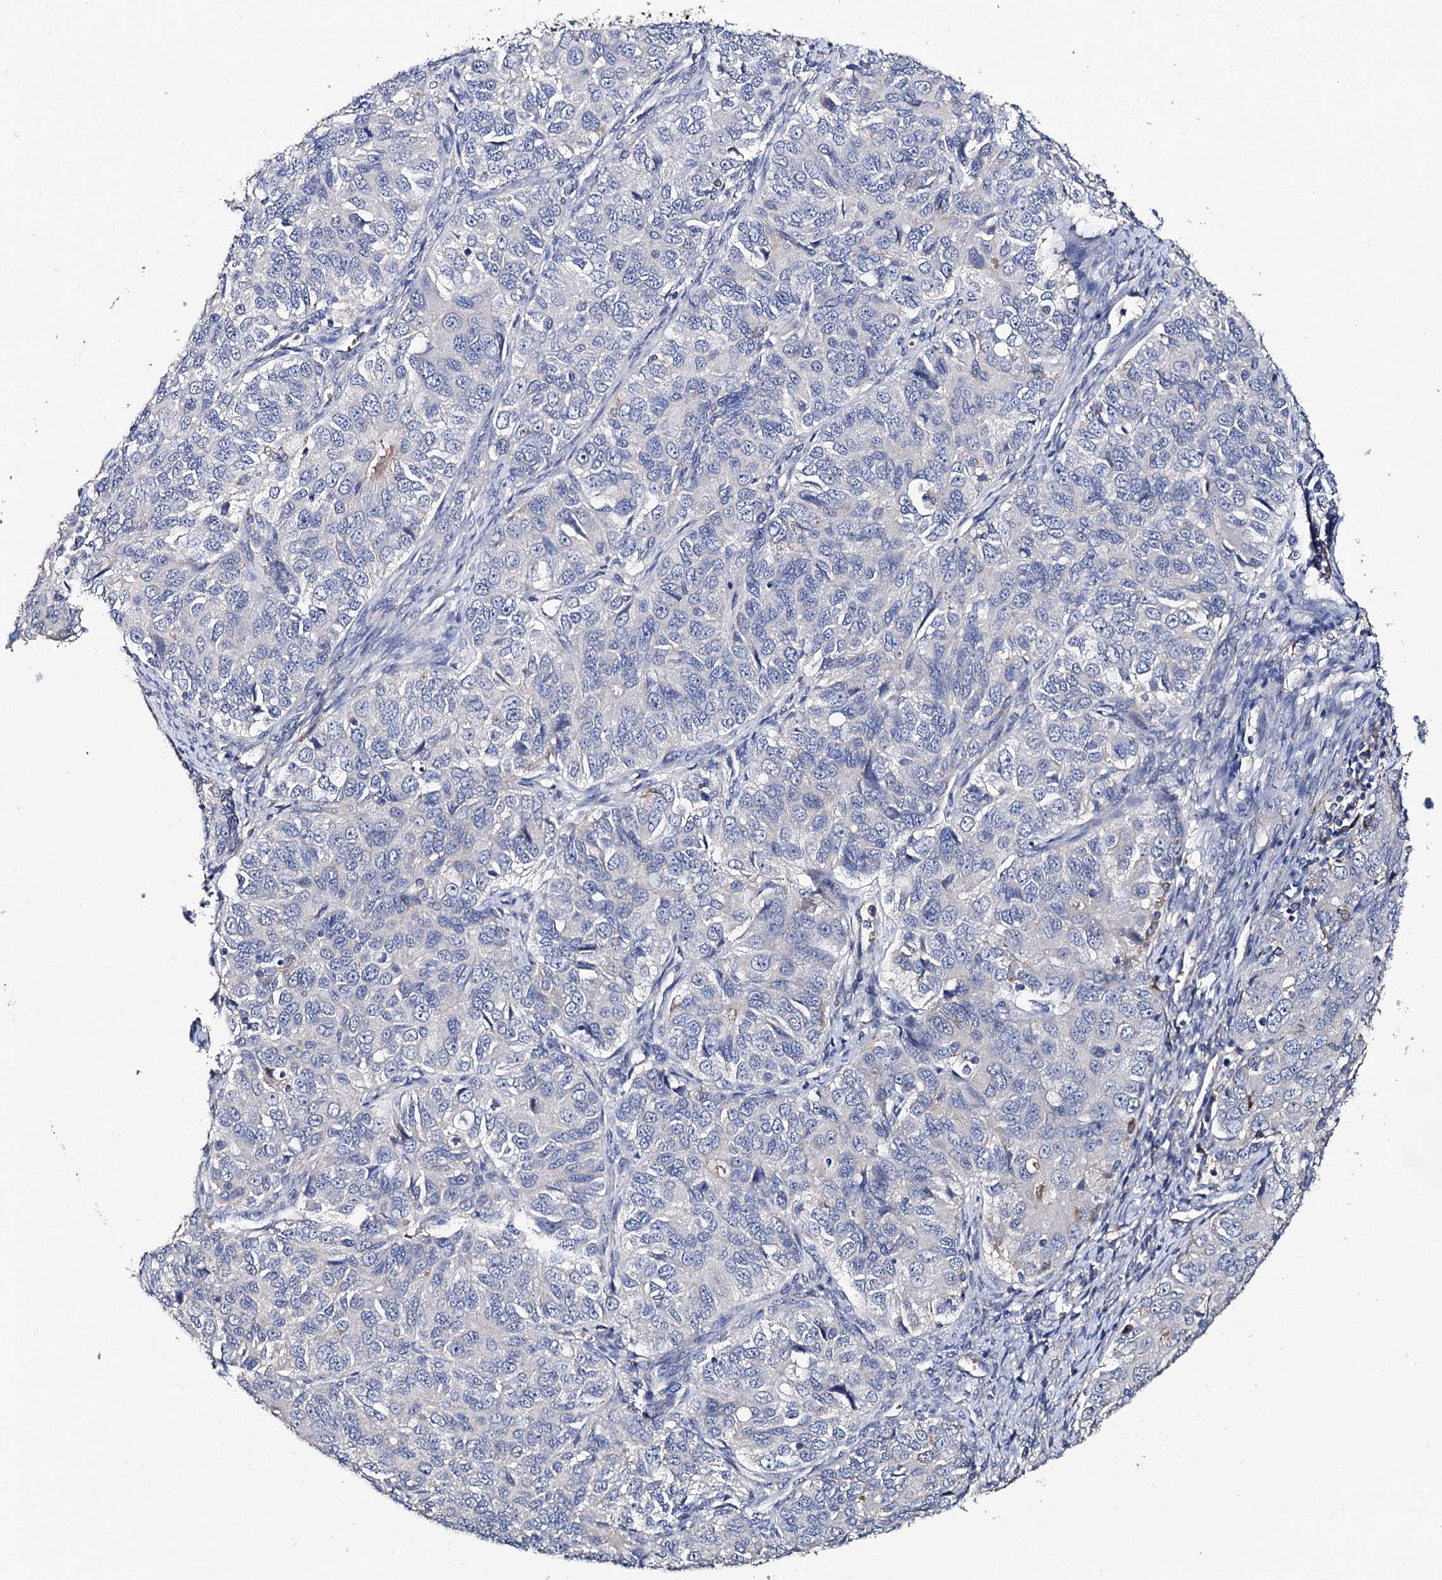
{"staining": {"intensity": "negative", "quantity": "none", "location": "none"}, "tissue": "ovarian cancer", "cell_type": "Tumor cells", "image_type": "cancer", "snomed": [{"axis": "morphology", "description": "Carcinoma, endometroid"}, {"axis": "topography", "description": "Ovary"}], "caption": "Ovarian endometroid carcinoma was stained to show a protein in brown. There is no significant positivity in tumor cells.", "gene": "HVCN1", "patient": {"sex": "female", "age": 51}}